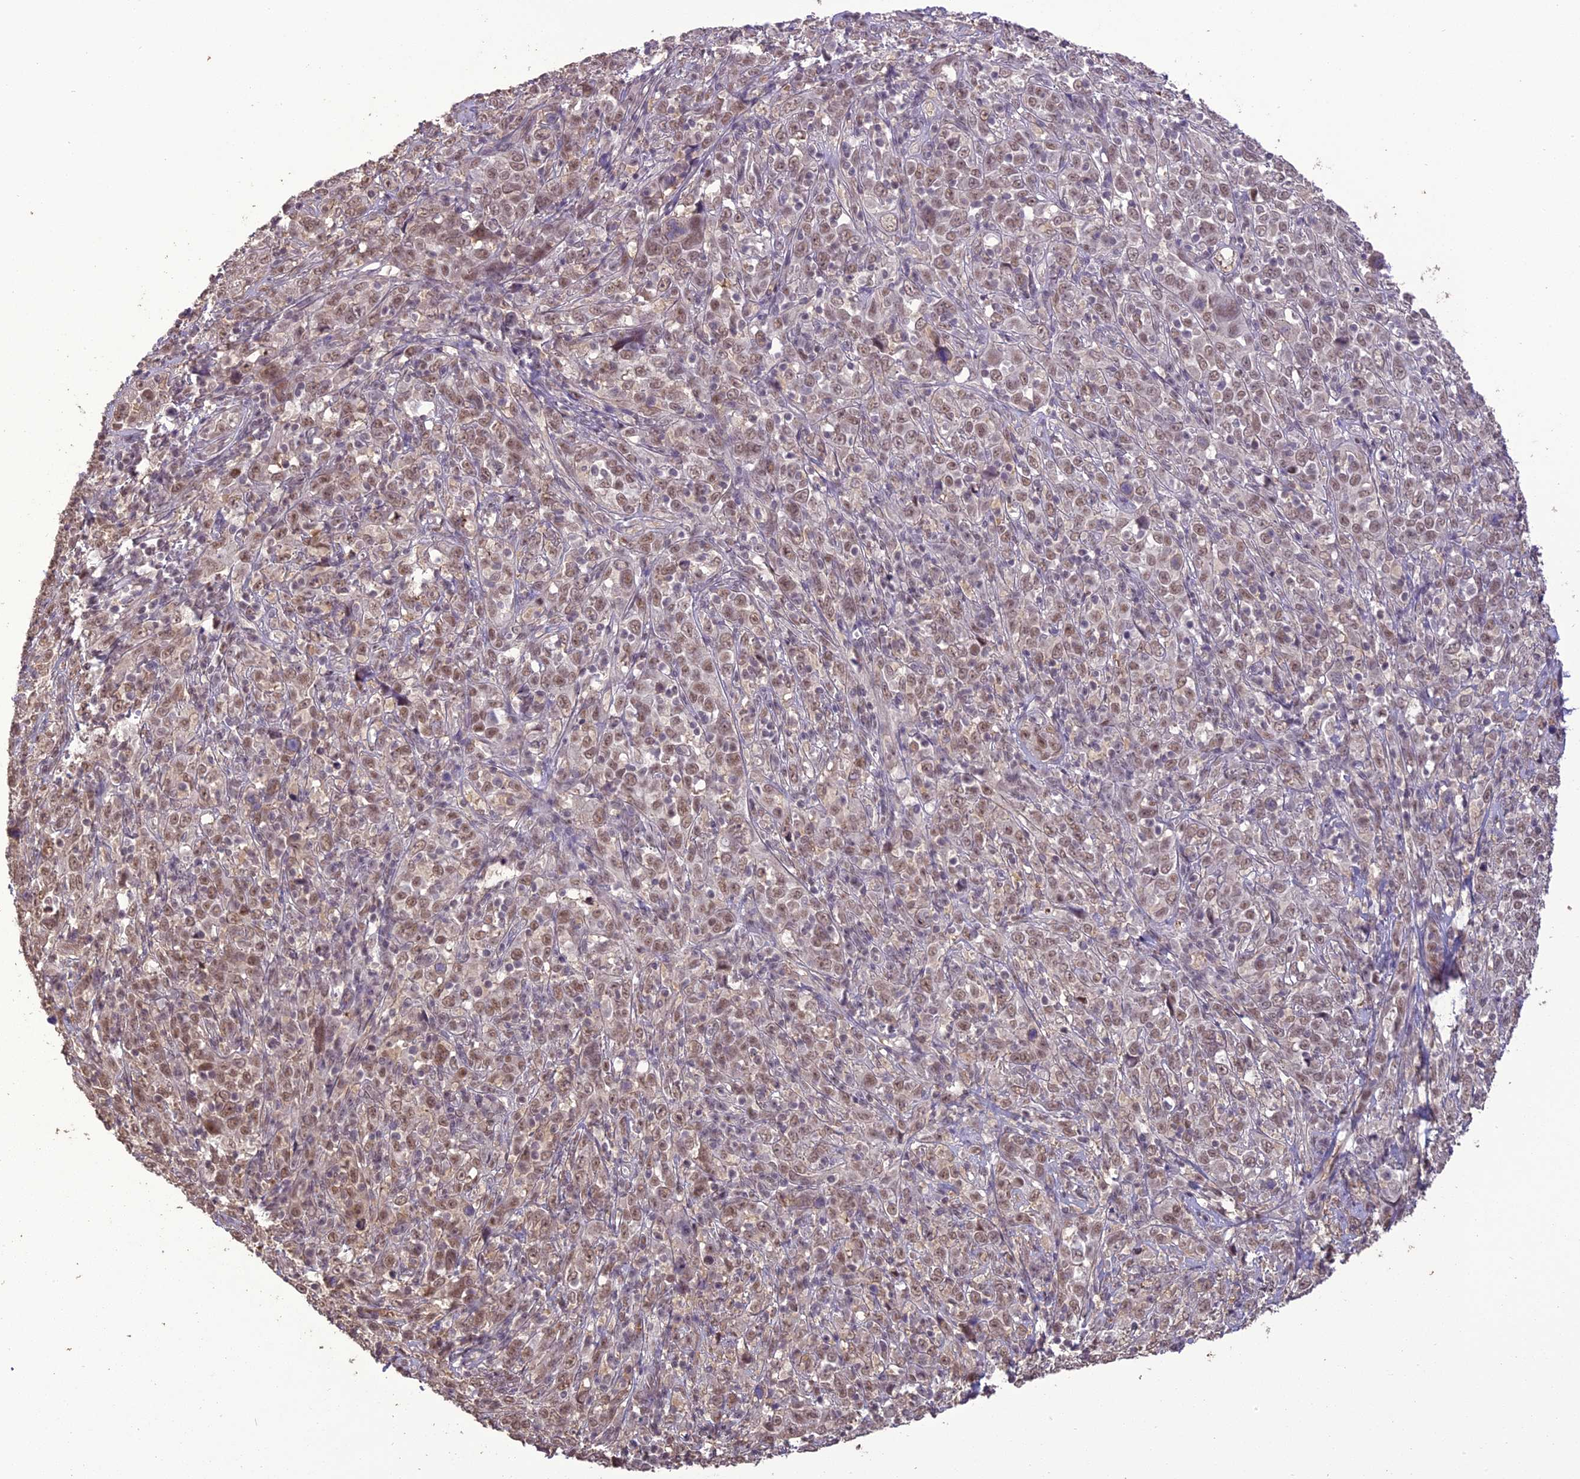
{"staining": {"intensity": "moderate", "quantity": ">75%", "location": "nuclear"}, "tissue": "cervical cancer", "cell_type": "Tumor cells", "image_type": "cancer", "snomed": [{"axis": "morphology", "description": "Squamous cell carcinoma, NOS"}, {"axis": "topography", "description": "Cervix"}], "caption": "Brown immunohistochemical staining in human squamous cell carcinoma (cervical) shows moderate nuclear staining in approximately >75% of tumor cells.", "gene": "TIGD7", "patient": {"sex": "female", "age": 46}}